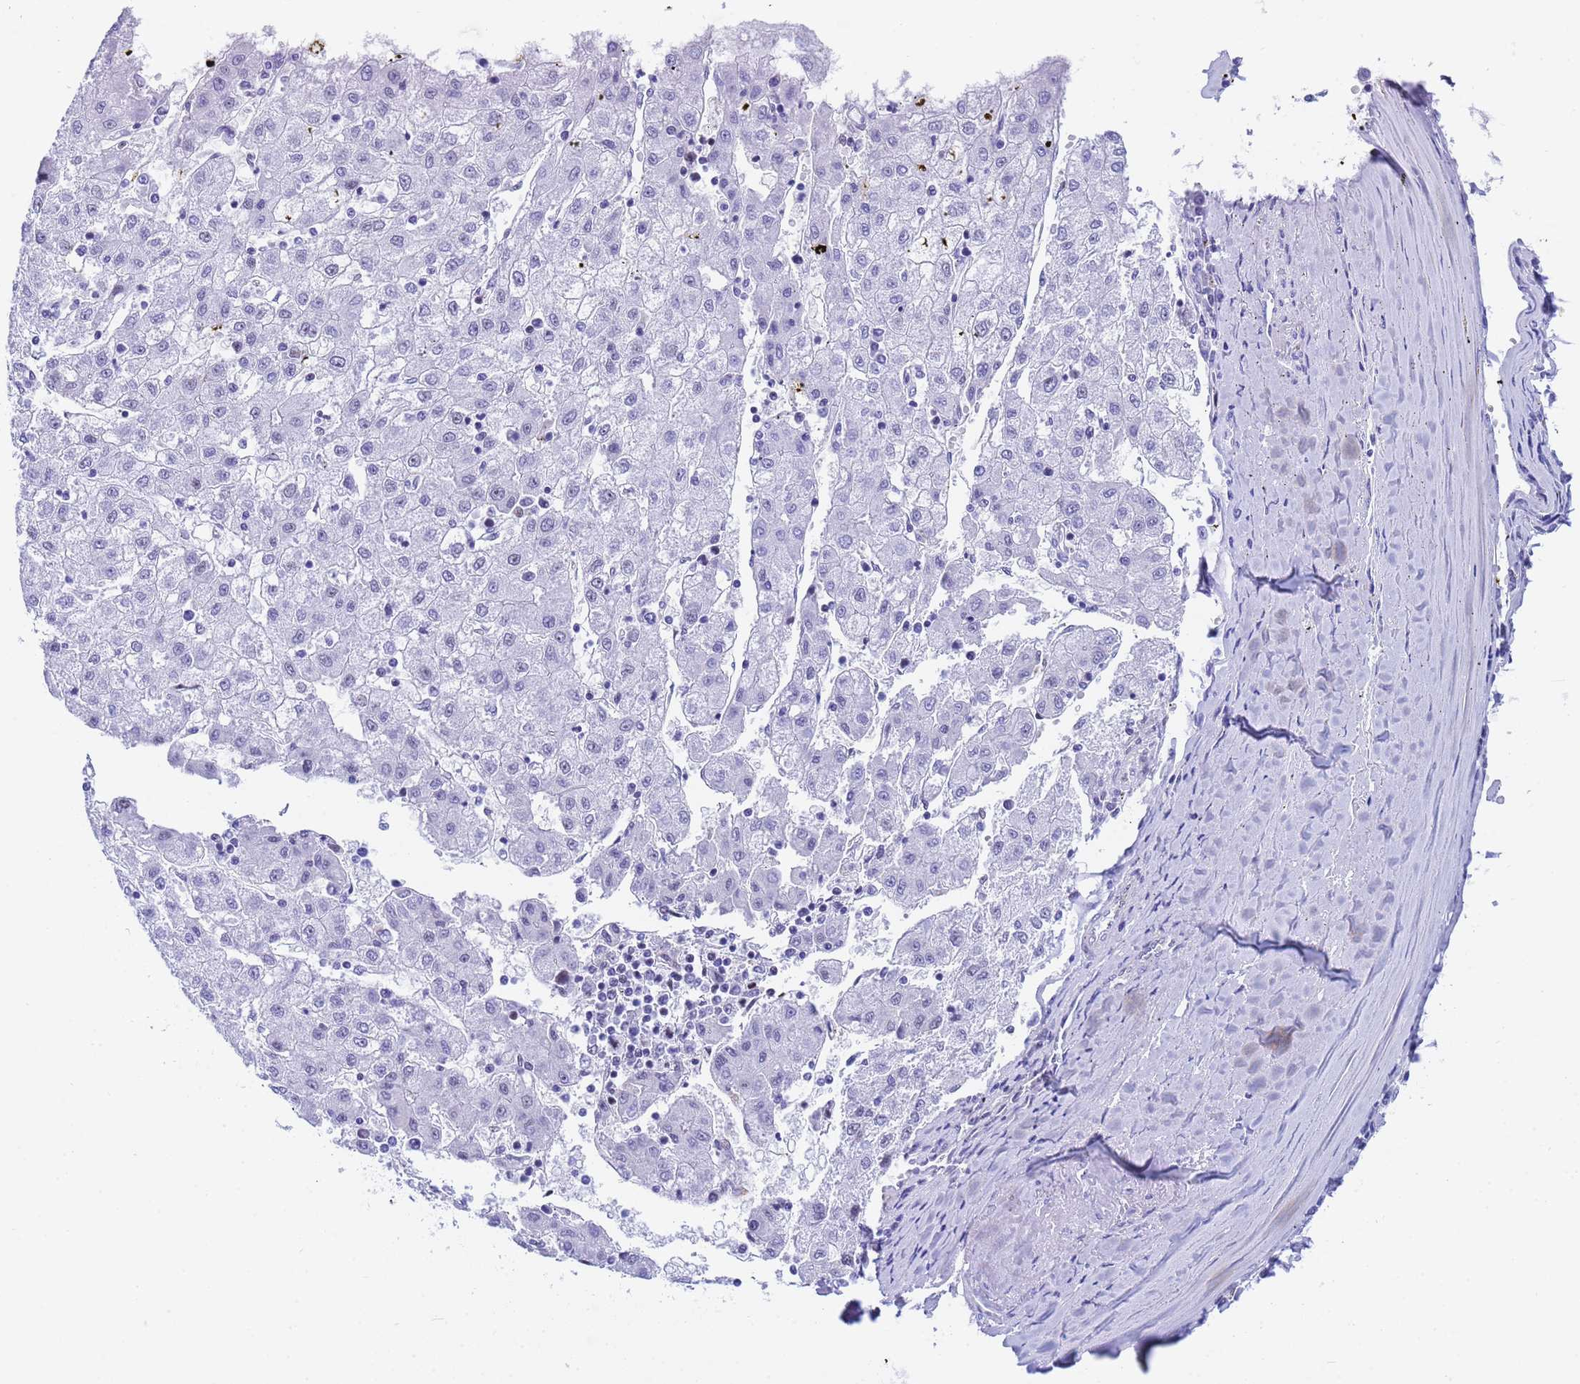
{"staining": {"intensity": "negative", "quantity": "none", "location": "none"}, "tissue": "liver cancer", "cell_type": "Tumor cells", "image_type": "cancer", "snomed": [{"axis": "morphology", "description": "Carcinoma, Hepatocellular, NOS"}, {"axis": "topography", "description": "Liver"}], "caption": "DAB immunohistochemical staining of human liver hepatocellular carcinoma exhibits no significant positivity in tumor cells. (DAB immunohistochemistry with hematoxylin counter stain).", "gene": "POP5", "patient": {"sex": "male", "age": 72}}